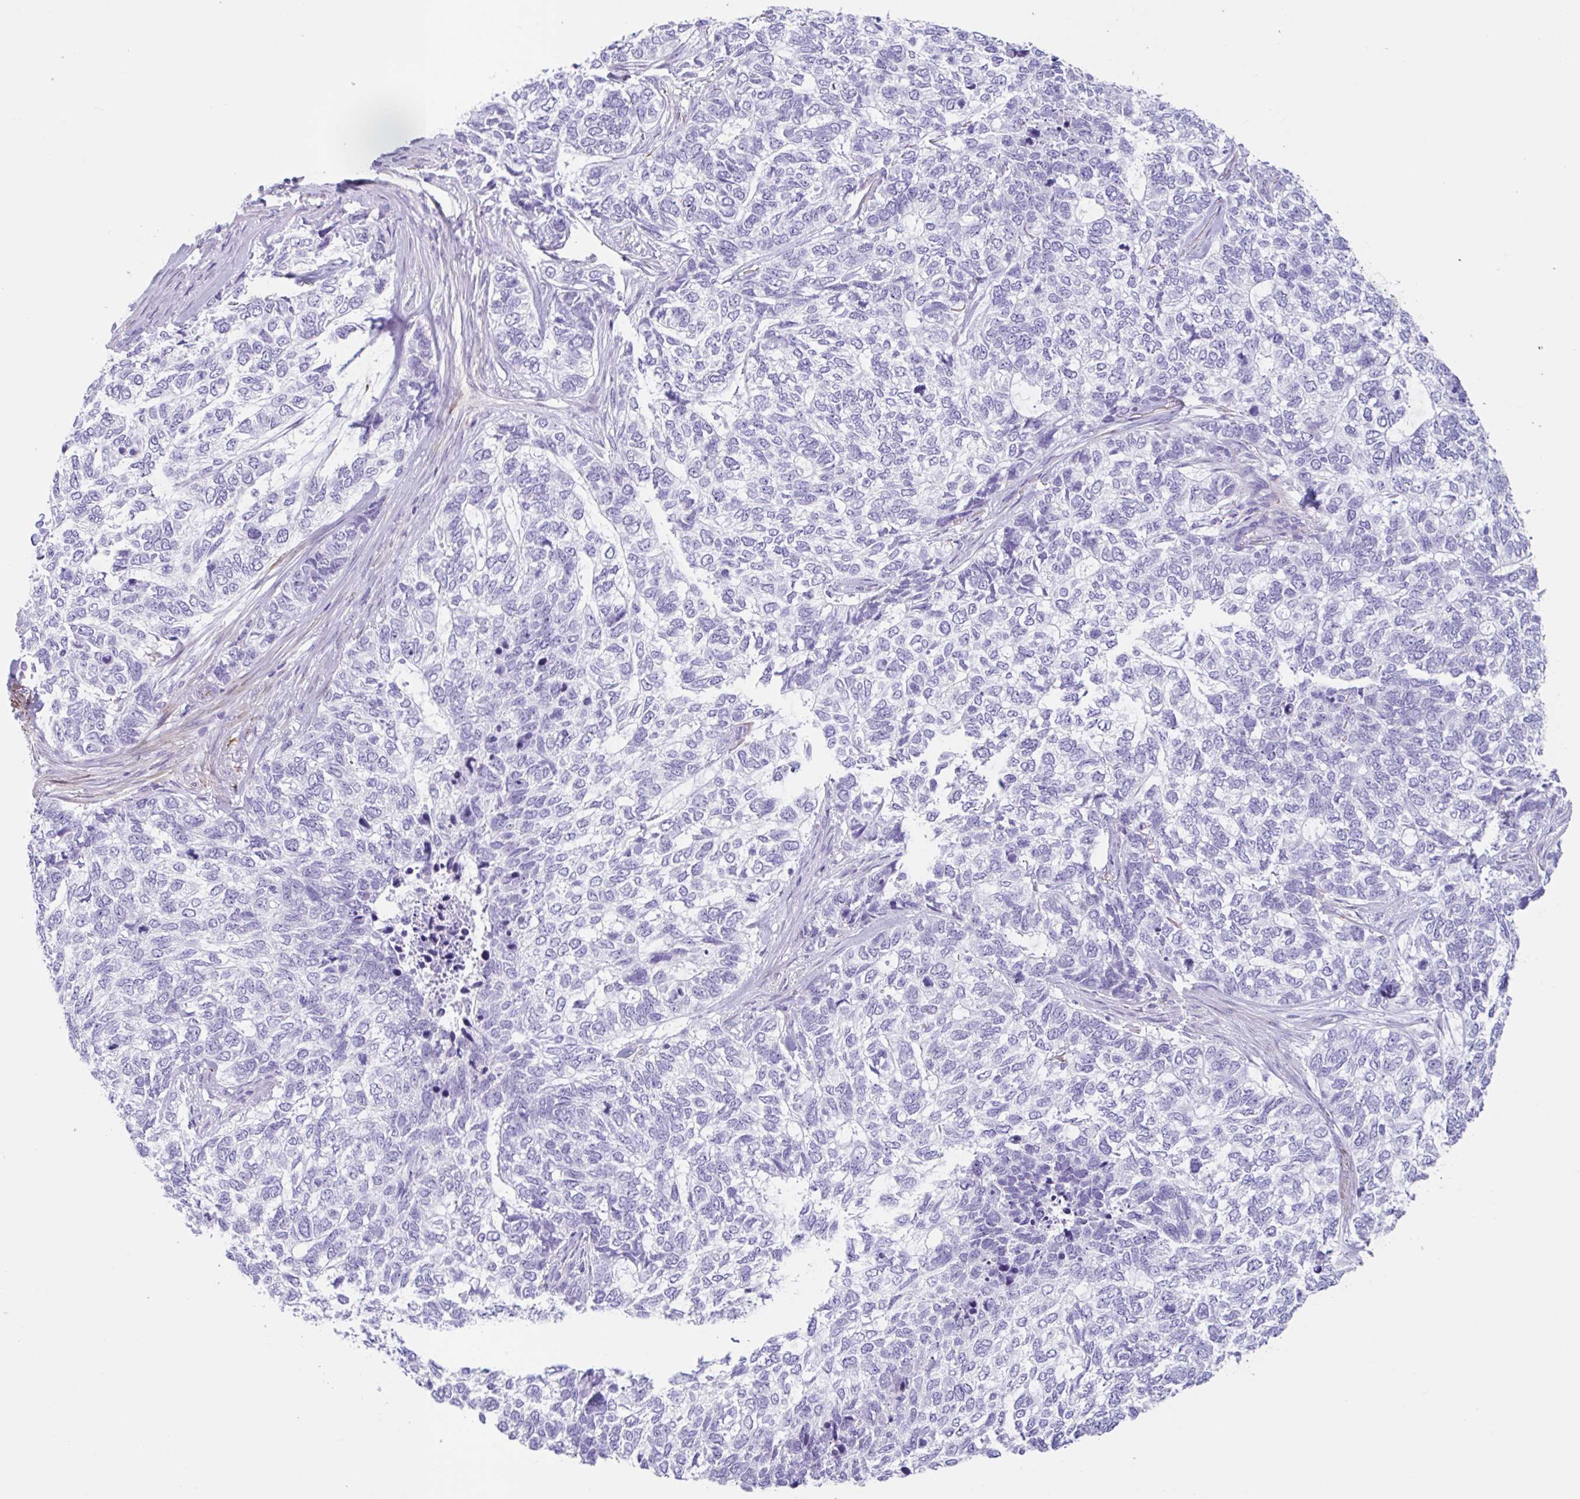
{"staining": {"intensity": "negative", "quantity": "none", "location": "none"}, "tissue": "skin cancer", "cell_type": "Tumor cells", "image_type": "cancer", "snomed": [{"axis": "morphology", "description": "Basal cell carcinoma"}, {"axis": "topography", "description": "Skin"}], "caption": "IHC histopathology image of skin cancer (basal cell carcinoma) stained for a protein (brown), which reveals no positivity in tumor cells. (DAB immunohistochemistry (IHC), high magnification).", "gene": "TAS2R41", "patient": {"sex": "female", "age": 65}}